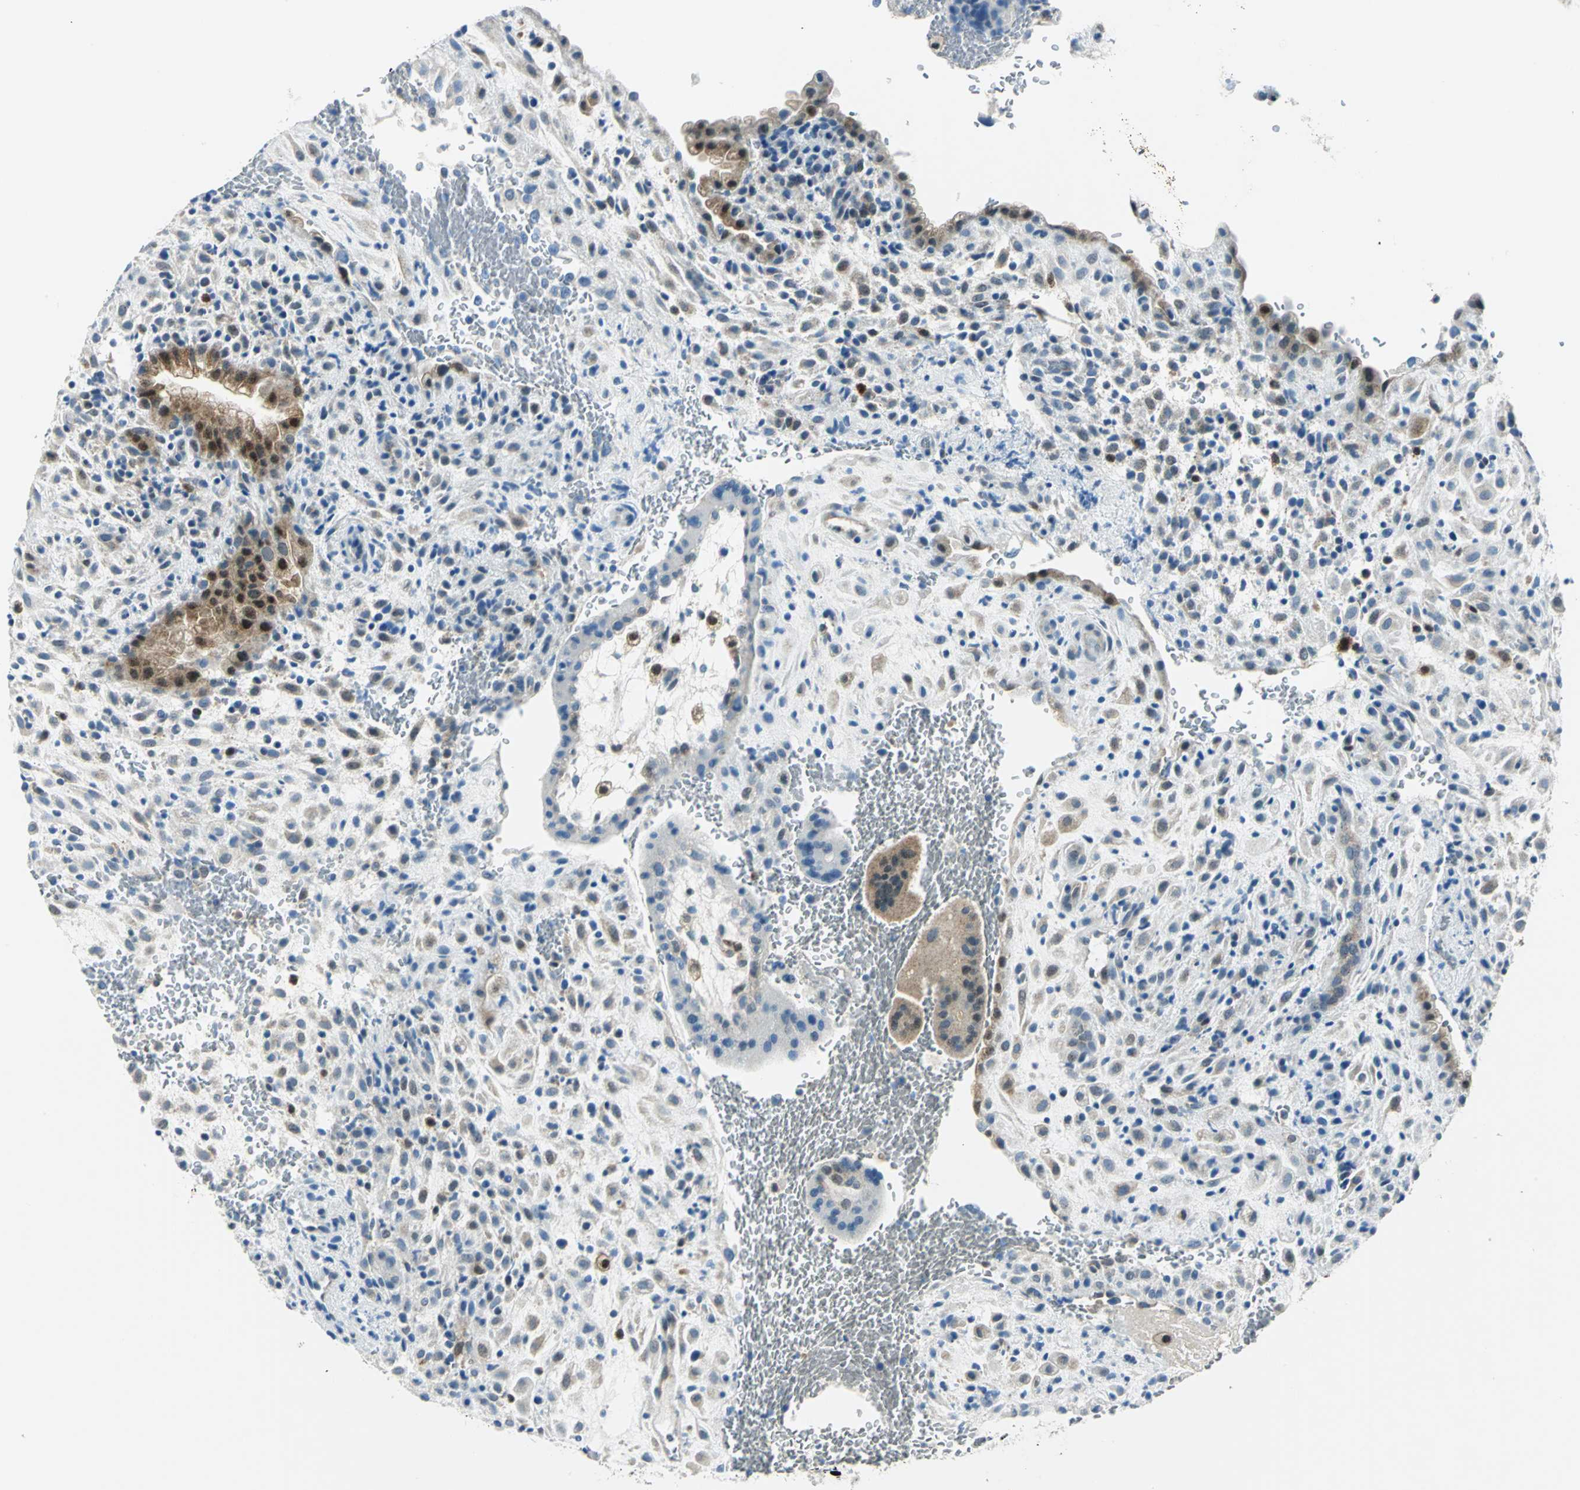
{"staining": {"intensity": "weak", "quantity": "25%-75%", "location": "cytoplasmic/membranous"}, "tissue": "placenta", "cell_type": "Decidual cells", "image_type": "normal", "snomed": [{"axis": "morphology", "description": "Normal tissue, NOS"}, {"axis": "topography", "description": "Placenta"}], "caption": "Immunohistochemistry (IHC) (DAB) staining of benign placenta shows weak cytoplasmic/membranous protein positivity in about 25%-75% of decidual cells.", "gene": "AKR1A1", "patient": {"sex": "female", "age": 35}}